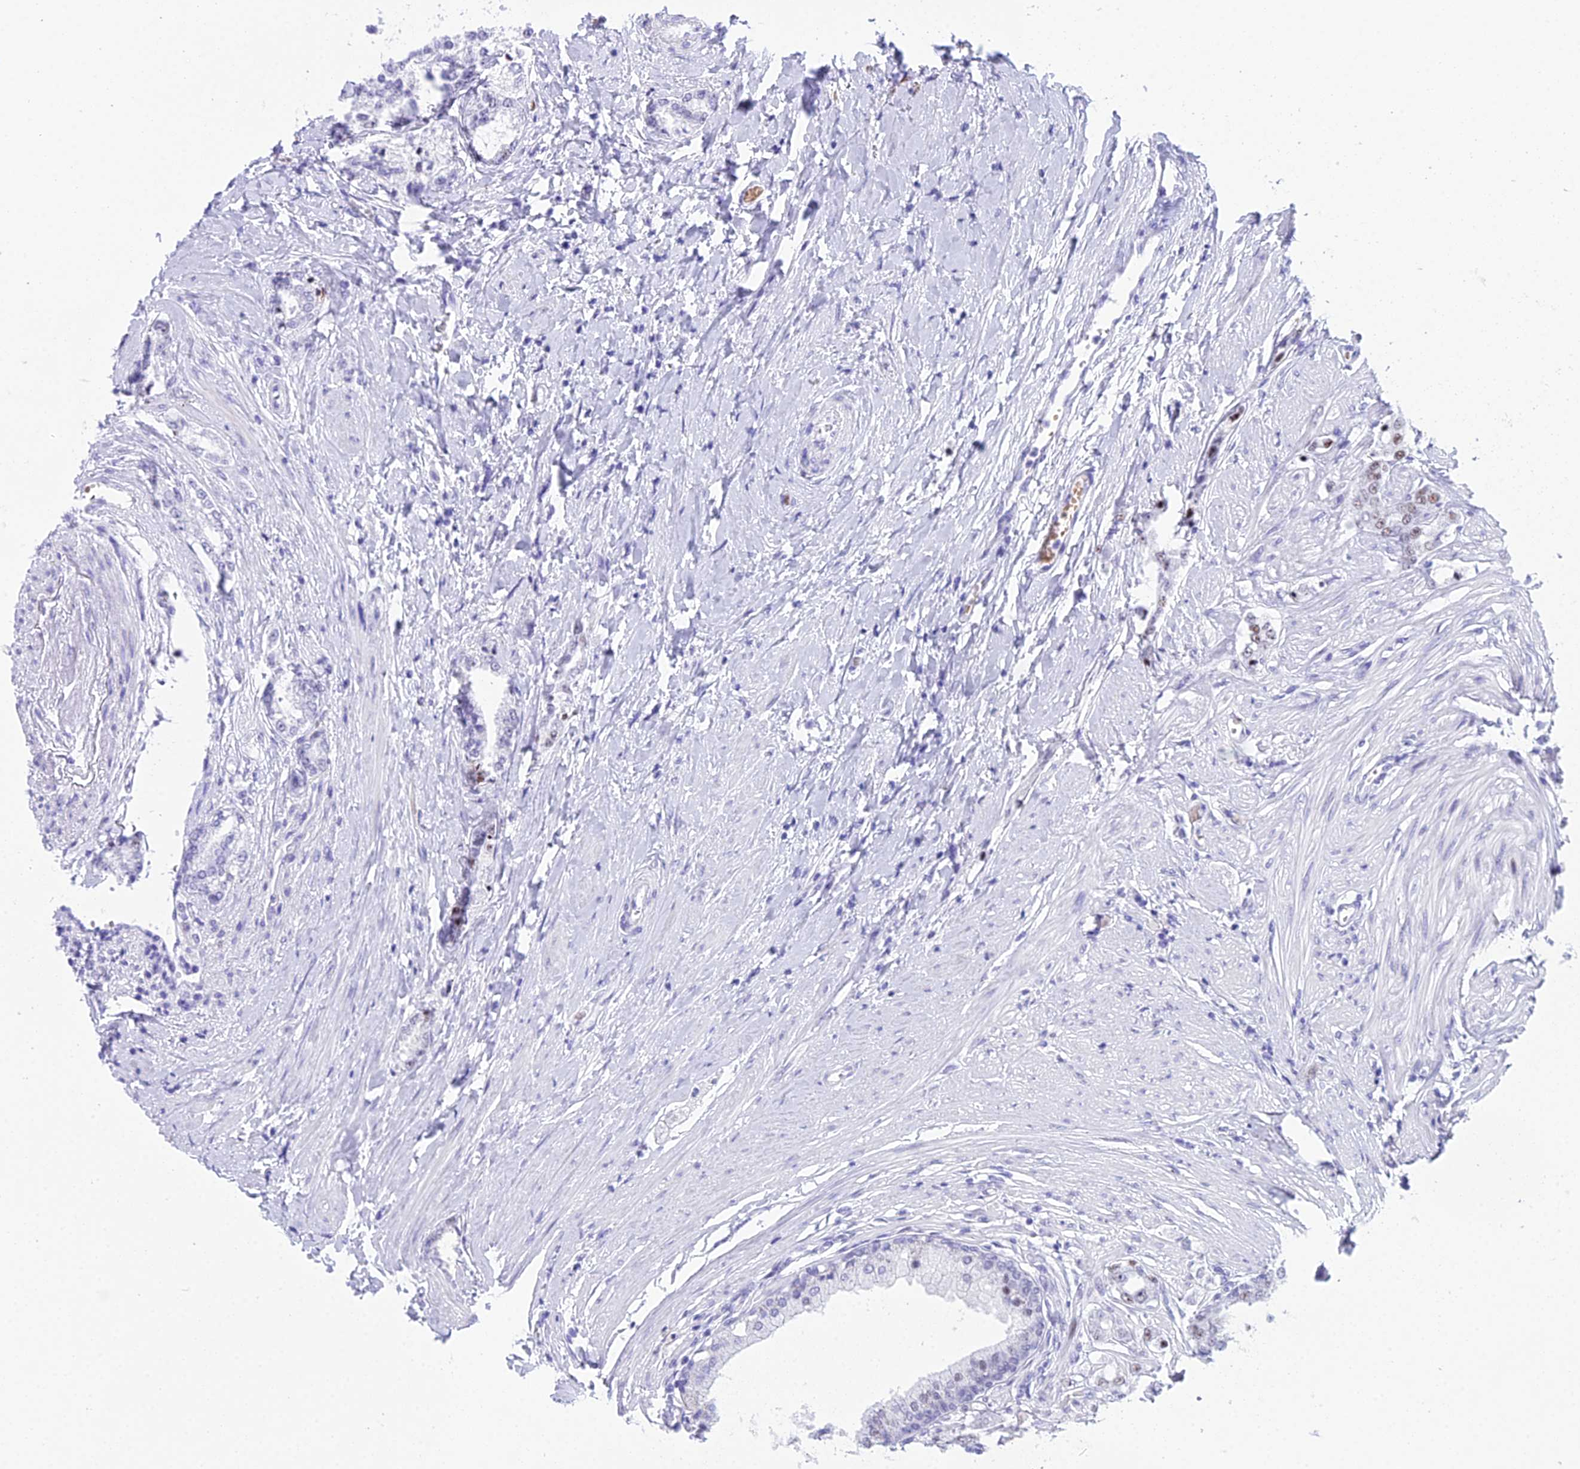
{"staining": {"intensity": "negative", "quantity": "none", "location": "none"}, "tissue": "prostate cancer", "cell_type": "Tumor cells", "image_type": "cancer", "snomed": [{"axis": "morphology", "description": "Adenocarcinoma, High grade"}, {"axis": "topography", "description": "Prostate"}], "caption": "Tumor cells are negative for protein expression in human prostate cancer. (Immunohistochemistry, brightfield microscopy, high magnification).", "gene": "RNPS1", "patient": {"sex": "male", "age": 64}}